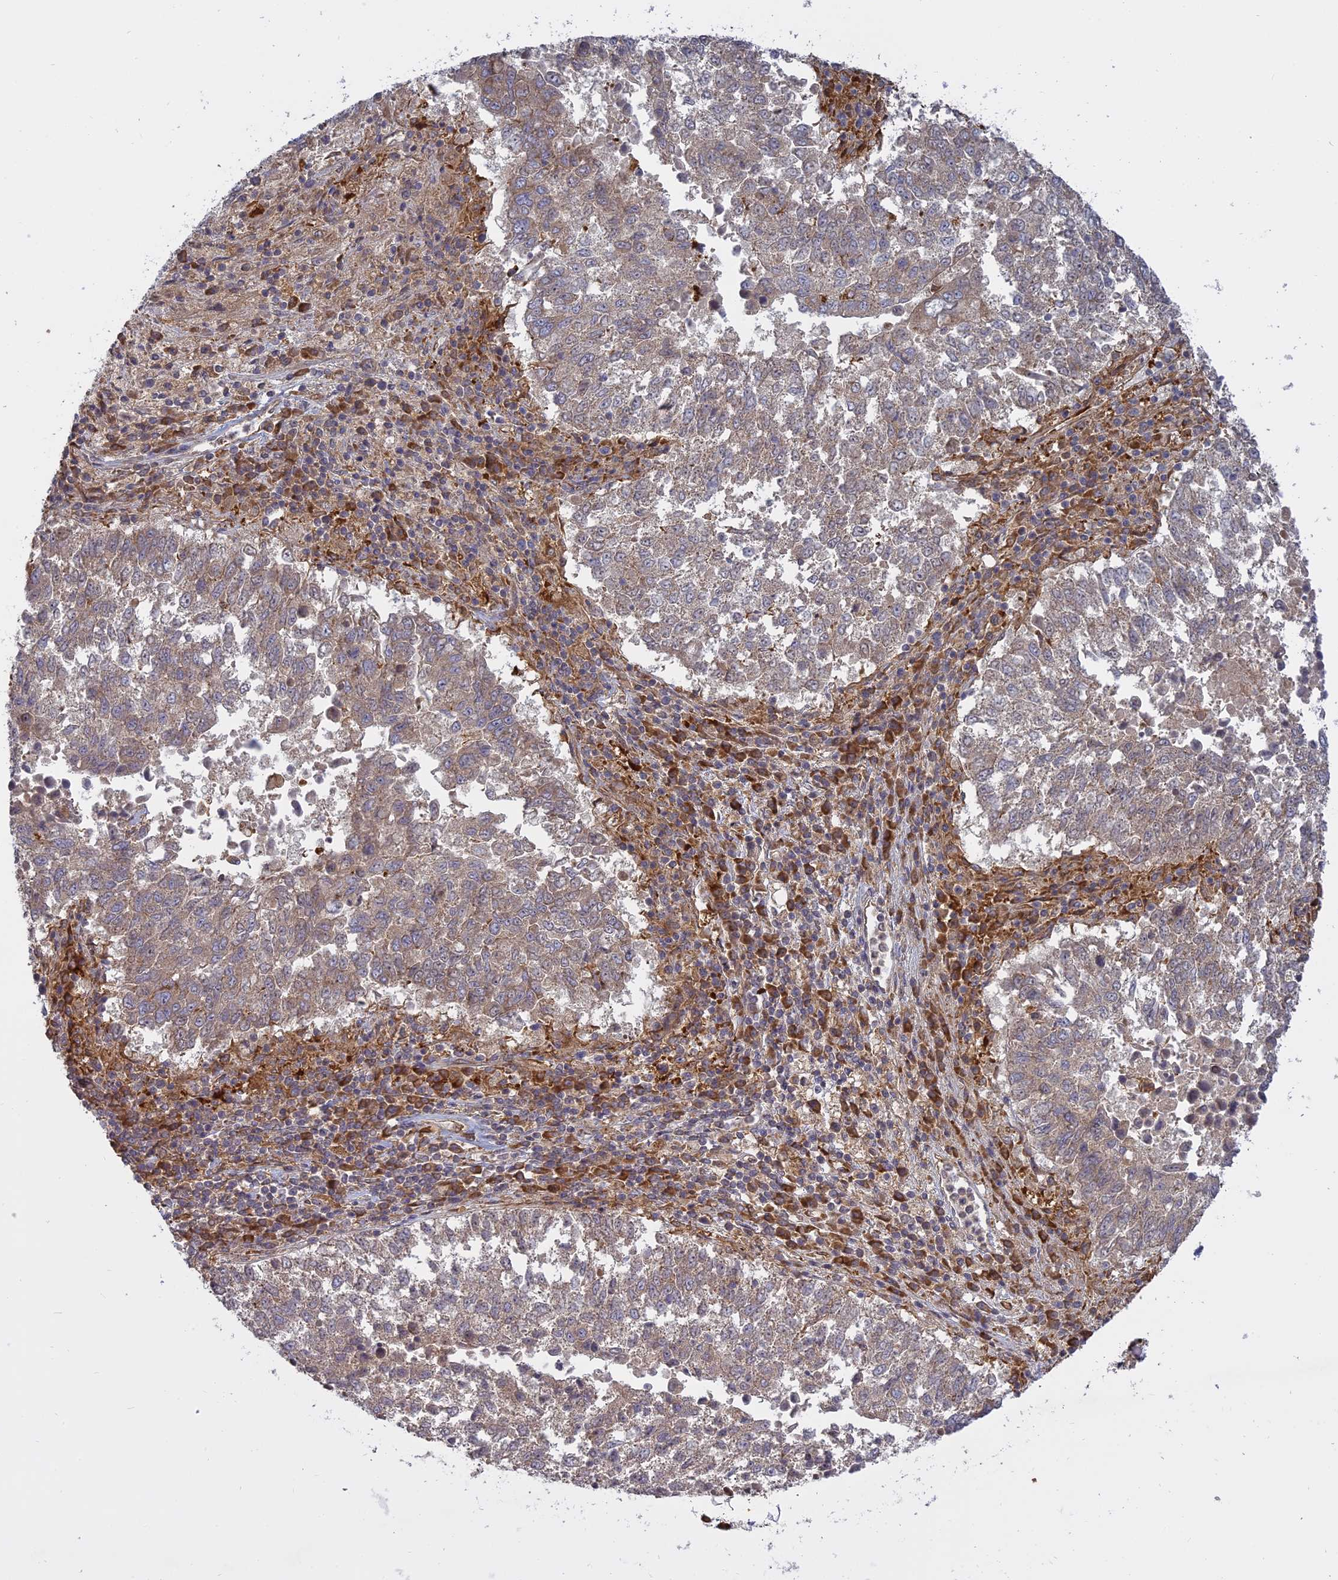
{"staining": {"intensity": "weak", "quantity": ">75%", "location": "cytoplasmic/membranous"}, "tissue": "lung cancer", "cell_type": "Tumor cells", "image_type": "cancer", "snomed": [{"axis": "morphology", "description": "Squamous cell carcinoma, NOS"}, {"axis": "topography", "description": "Lung"}], "caption": "IHC of lung squamous cell carcinoma displays low levels of weak cytoplasmic/membranous expression in about >75% of tumor cells.", "gene": "TMEM208", "patient": {"sex": "male", "age": 73}}